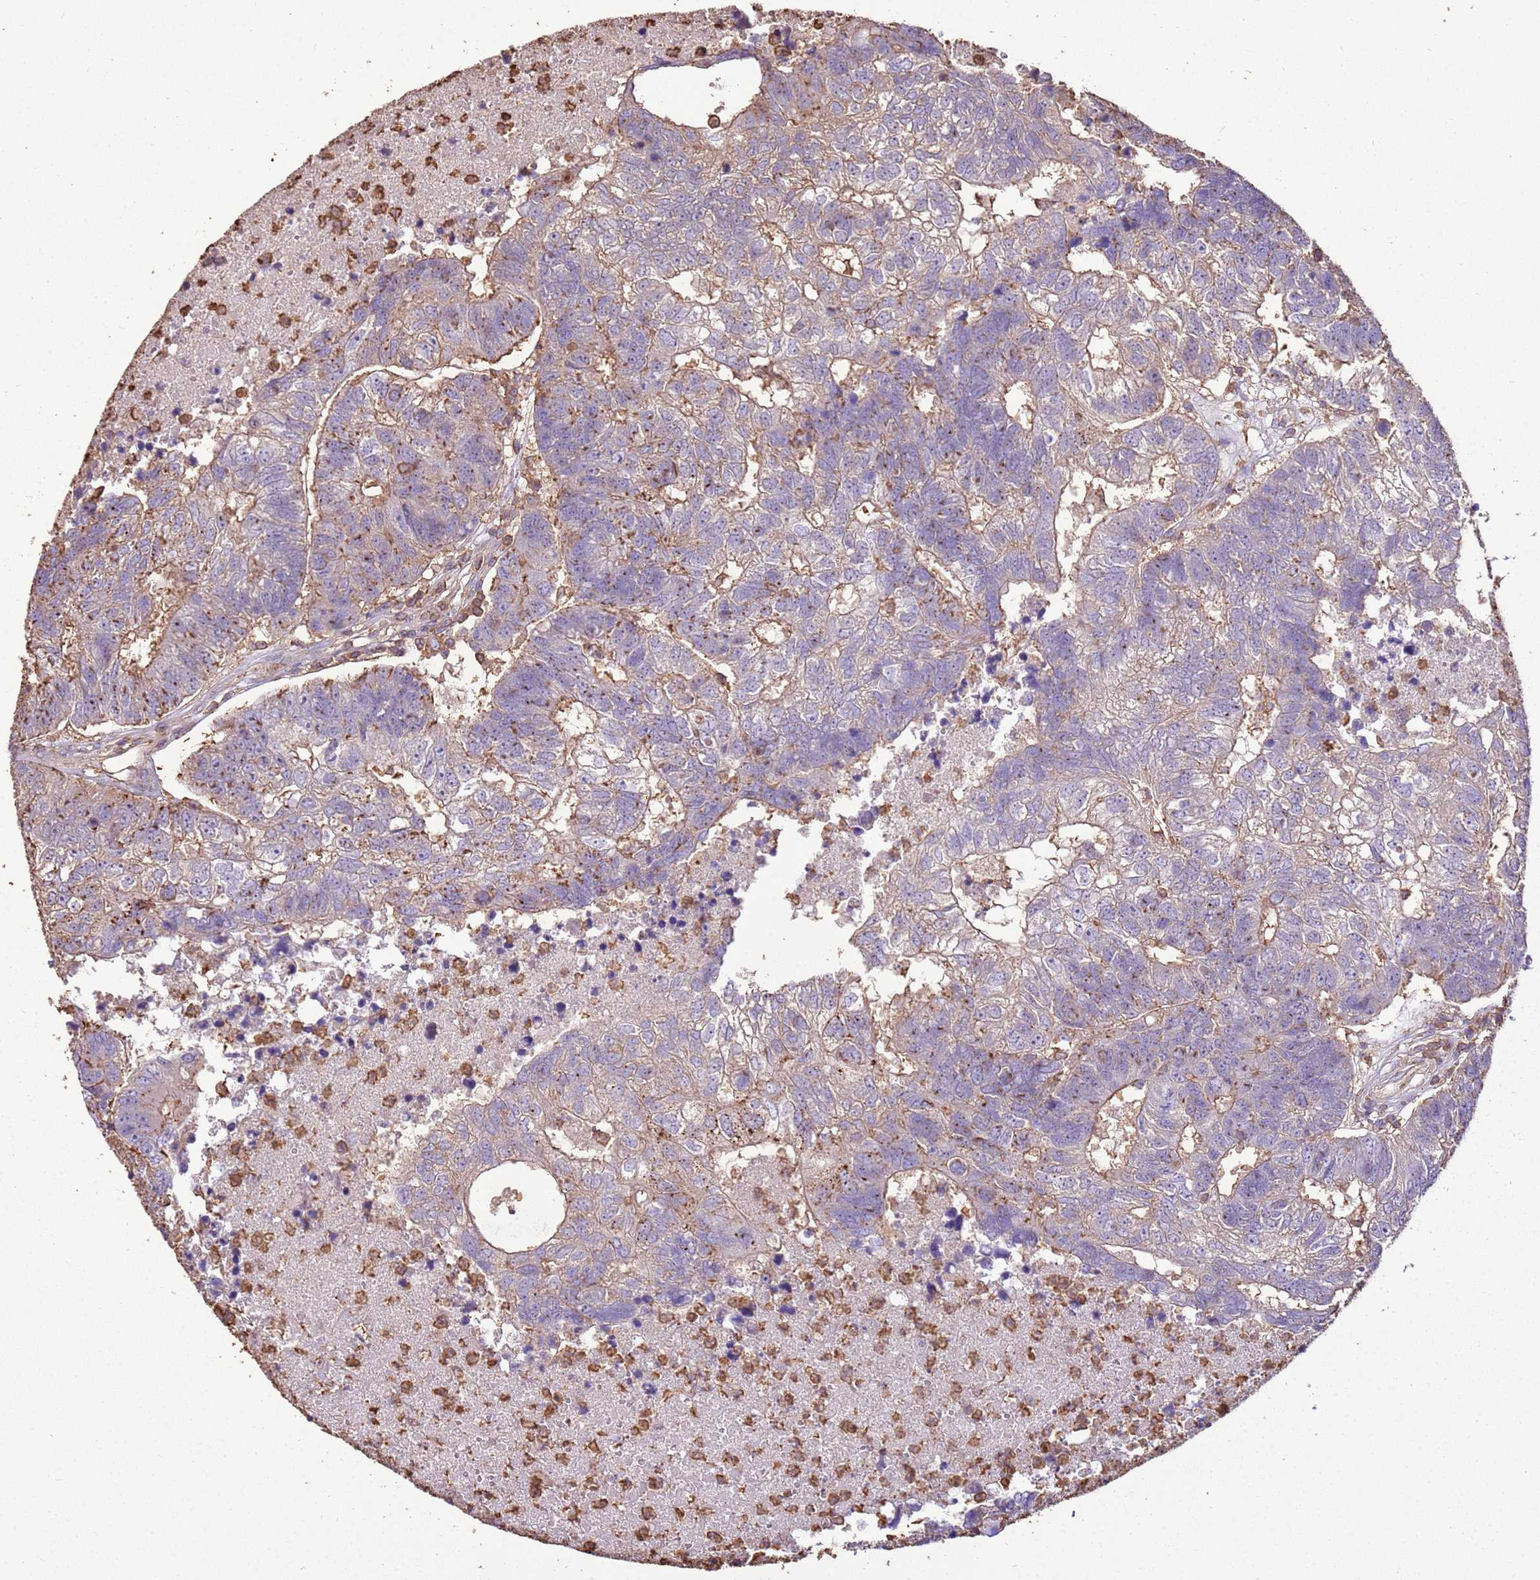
{"staining": {"intensity": "moderate", "quantity": "<25%", "location": "cytoplasmic/membranous"}, "tissue": "colorectal cancer", "cell_type": "Tumor cells", "image_type": "cancer", "snomed": [{"axis": "morphology", "description": "Adenocarcinoma, NOS"}, {"axis": "topography", "description": "Colon"}], "caption": "Protein staining shows moderate cytoplasmic/membranous positivity in about <25% of tumor cells in colorectal cancer (adenocarcinoma).", "gene": "ARL10", "patient": {"sex": "female", "age": 48}}